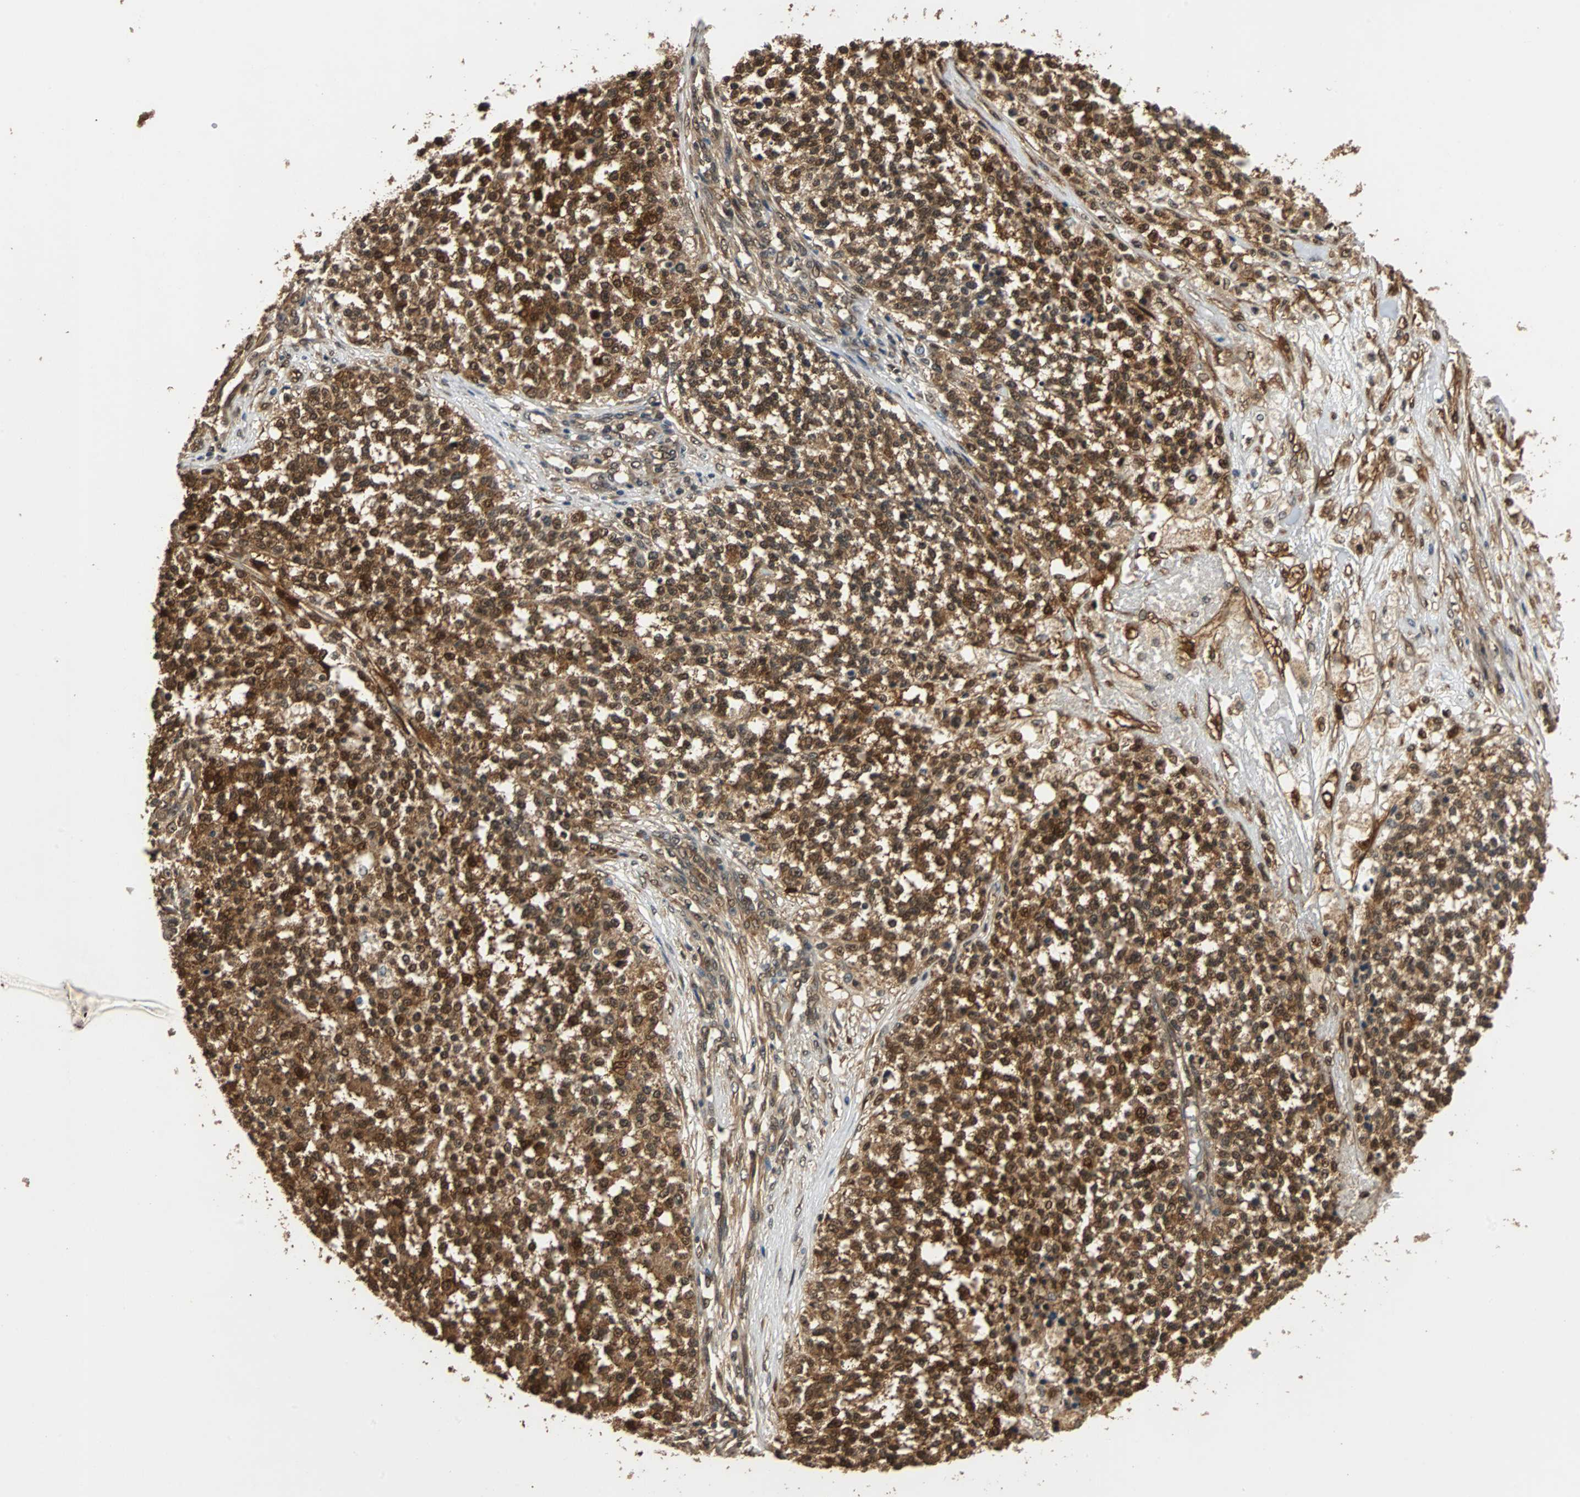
{"staining": {"intensity": "strong", "quantity": ">75%", "location": "cytoplasmic/membranous,nuclear"}, "tissue": "testis cancer", "cell_type": "Tumor cells", "image_type": "cancer", "snomed": [{"axis": "morphology", "description": "Seminoma, NOS"}, {"axis": "topography", "description": "Testis"}], "caption": "Protein staining reveals strong cytoplasmic/membranous and nuclear expression in approximately >75% of tumor cells in testis seminoma. (brown staining indicates protein expression, while blue staining denotes nuclei).", "gene": "PRDX6", "patient": {"sex": "male", "age": 59}}